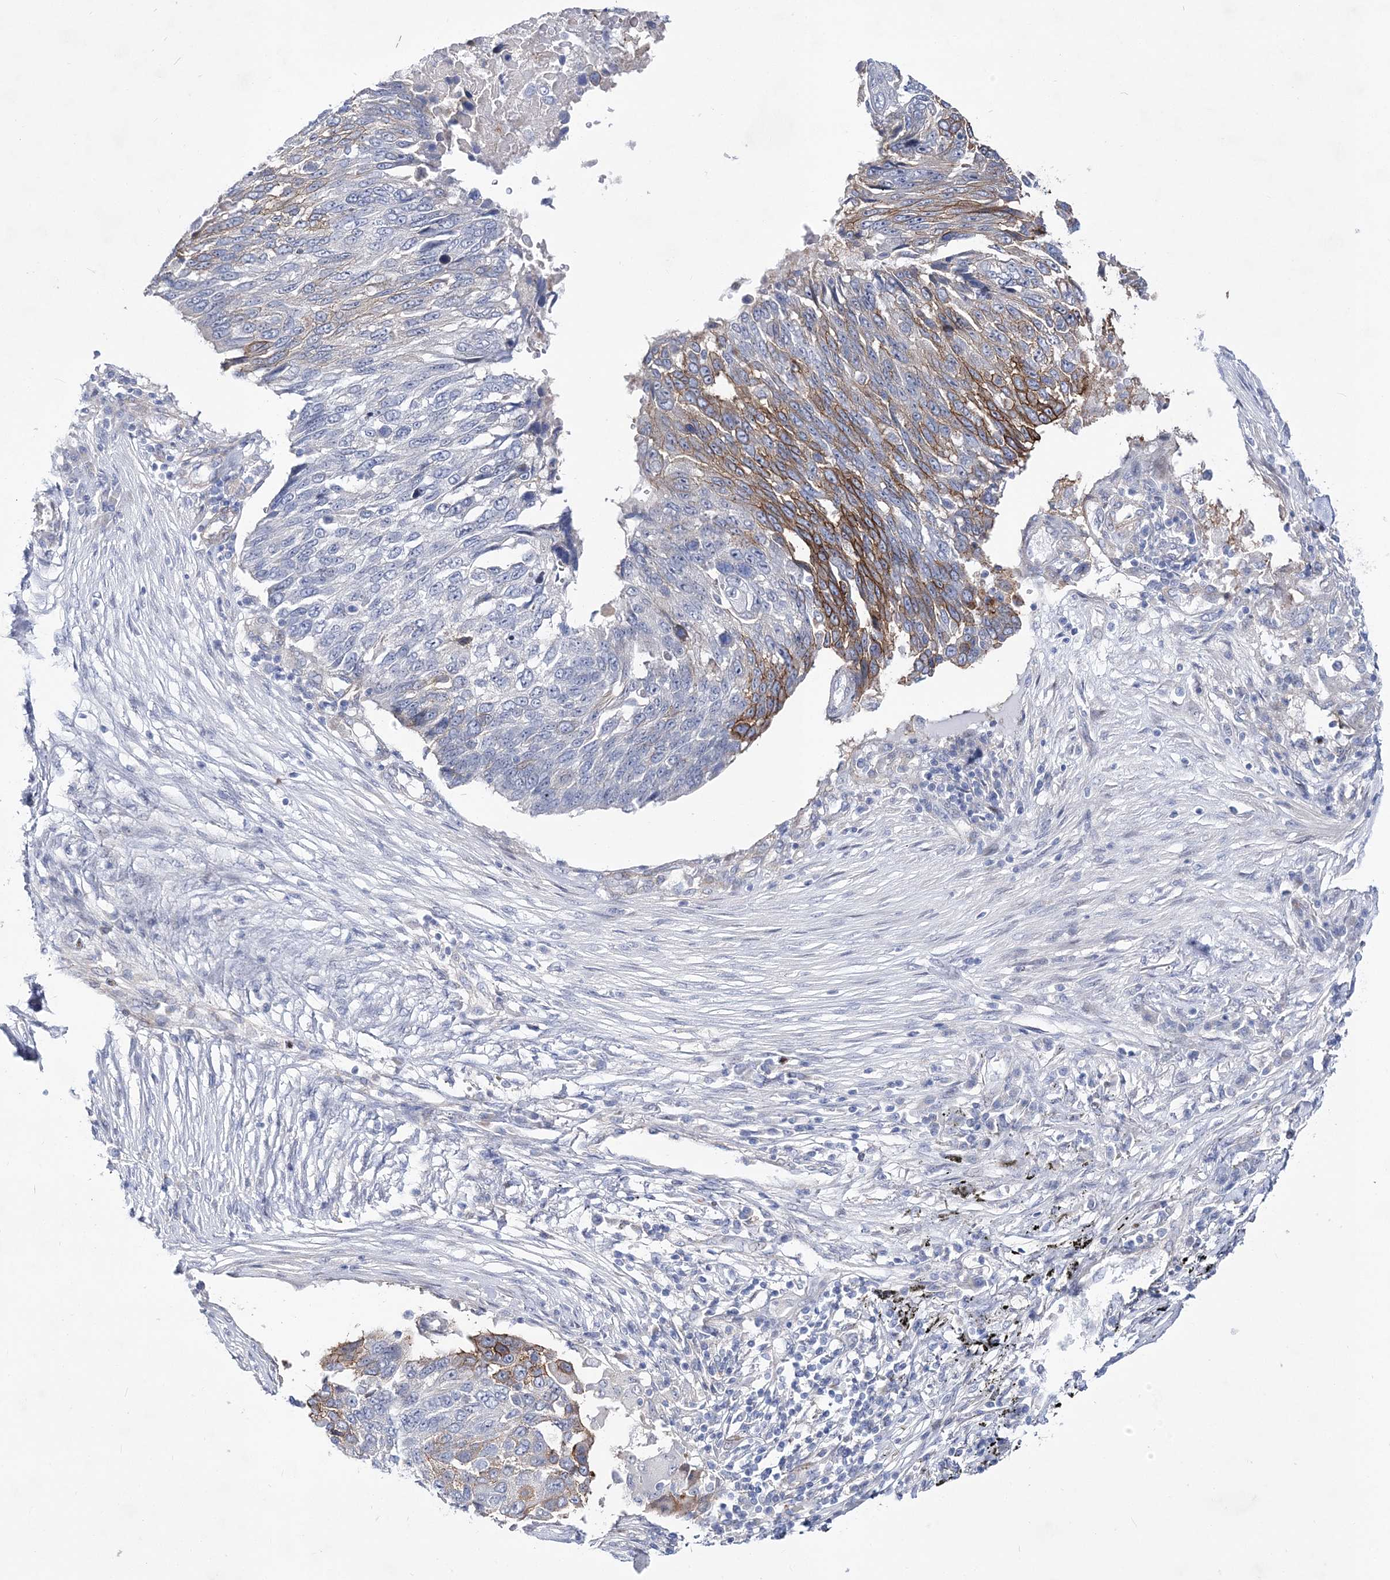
{"staining": {"intensity": "moderate", "quantity": "25%-75%", "location": "cytoplasmic/membranous"}, "tissue": "lung cancer", "cell_type": "Tumor cells", "image_type": "cancer", "snomed": [{"axis": "morphology", "description": "Squamous cell carcinoma, NOS"}, {"axis": "topography", "description": "Lung"}], "caption": "Immunohistochemical staining of squamous cell carcinoma (lung) displays moderate cytoplasmic/membranous protein expression in approximately 25%-75% of tumor cells. (Brightfield microscopy of DAB IHC at high magnification).", "gene": "ANO1", "patient": {"sex": "male", "age": 66}}